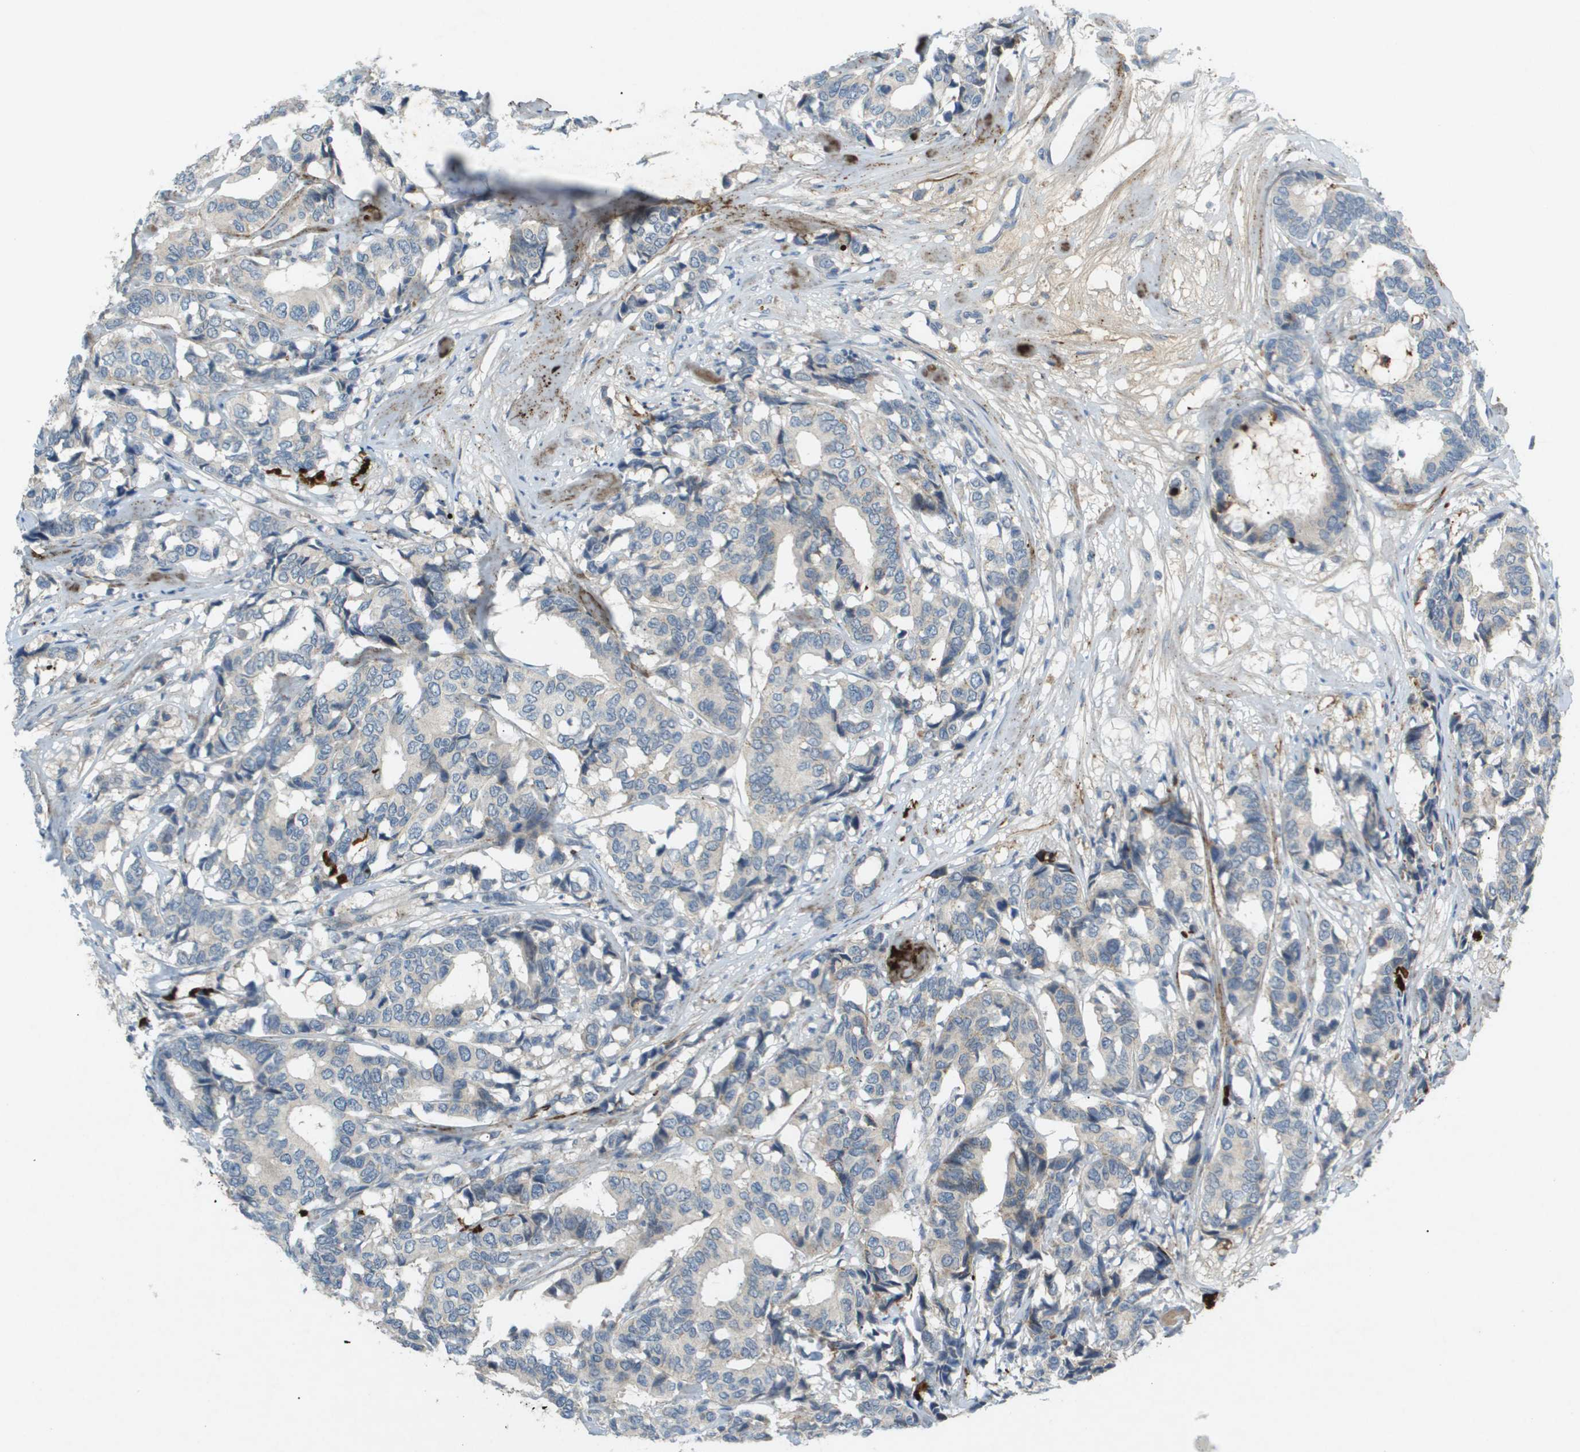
{"staining": {"intensity": "negative", "quantity": "none", "location": "none"}, "tissue": "breast cancer", "cell_type": "Tumor cells", "image_type": "cancer", "snomed": [{"axis": "morphology", "description": "Duct carcinoma"}, {"axis": "topography", "description": "Breast"}], "caption": "The micrograph displays no significant positivity in tumor cells of breast cancer (intraductal carcinoma).", "gene": "VTN", "patient": {"sex": "female", "age": 87}}